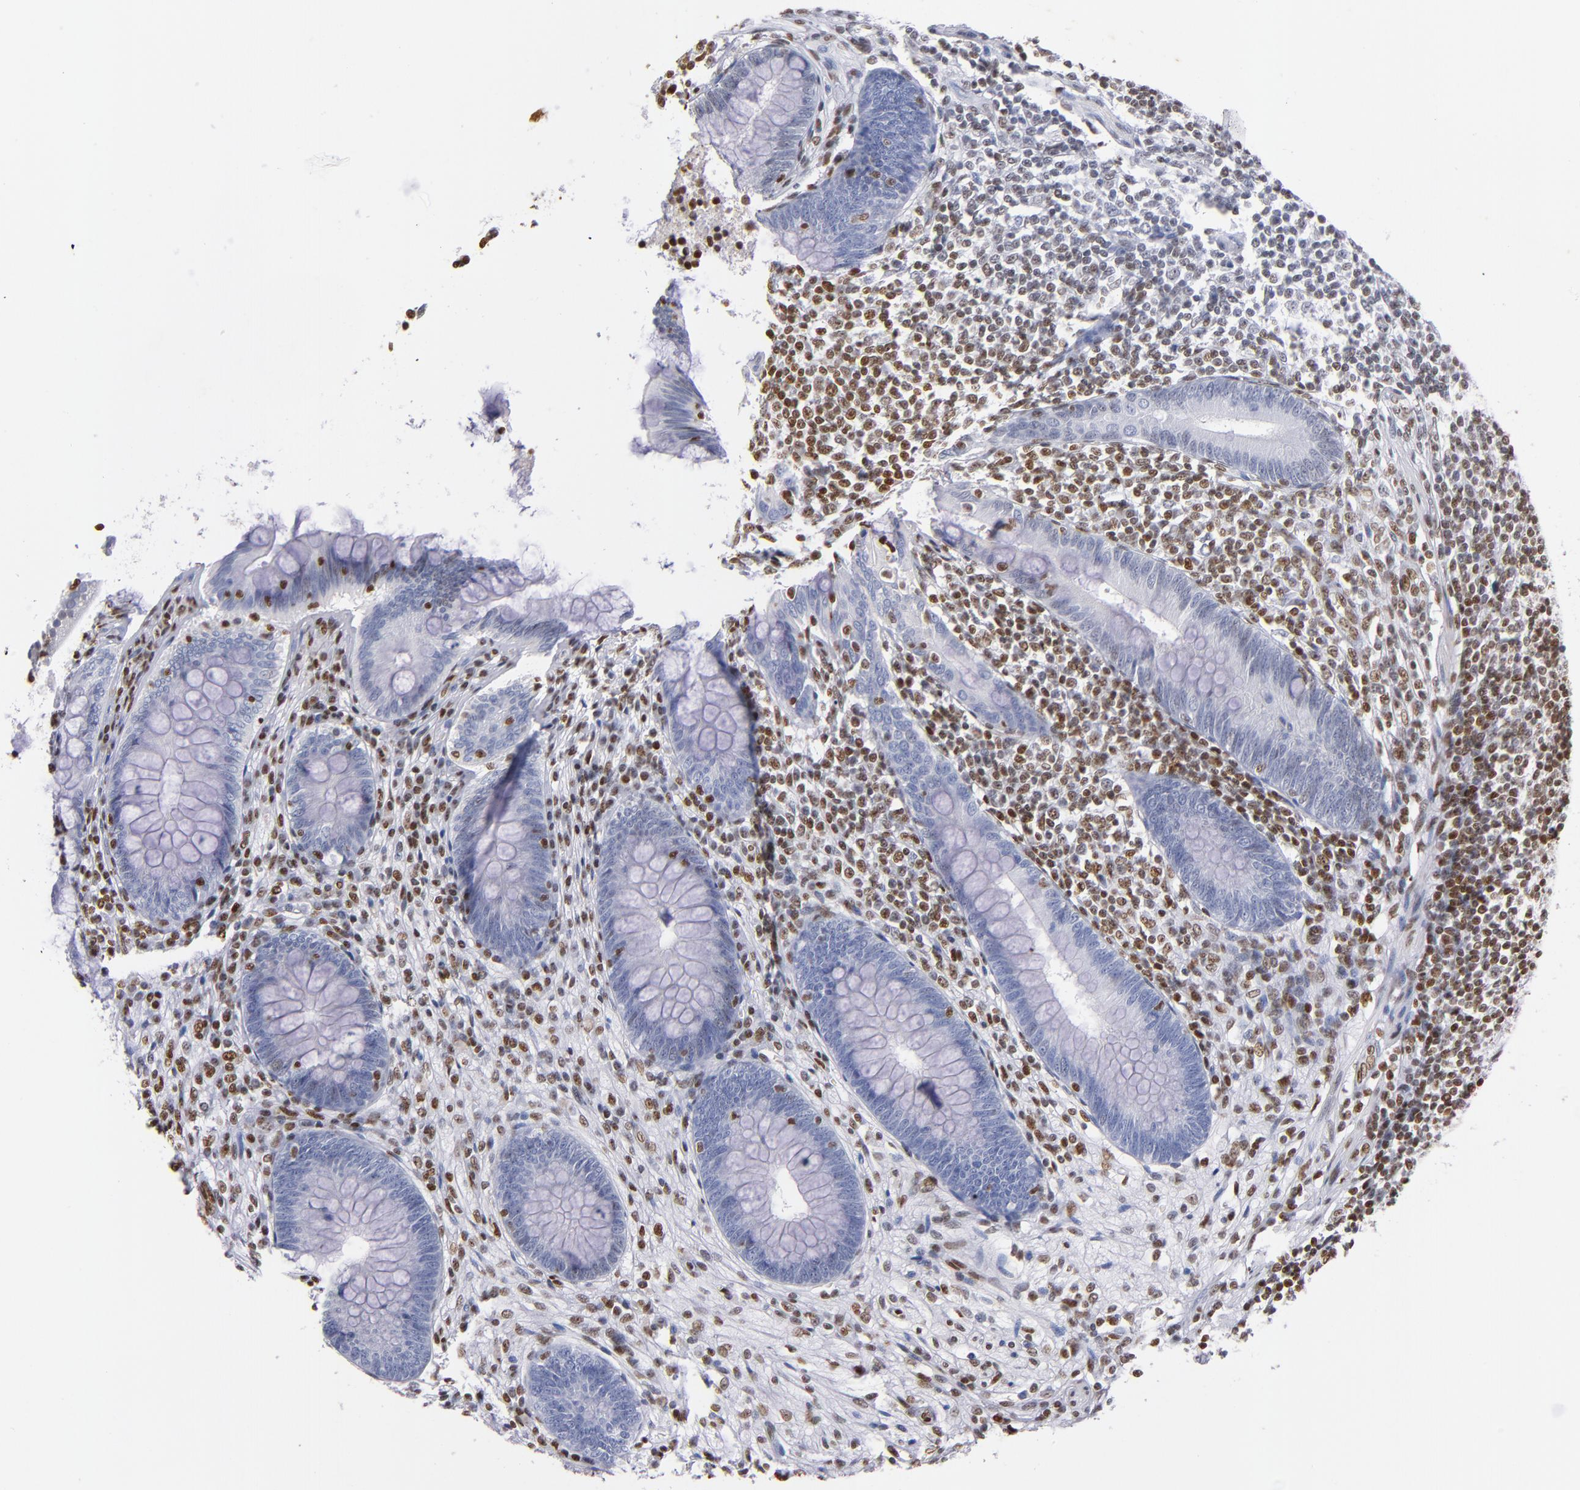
{"staining": {"intensity": "negative", "quantity": "none", "location": "none"}, "tissue": "appendix", "cell_type": "Glandular cells", "image_type": "normal", "snomed": [{"axis": "morphology", "description": "Normal tissue, NOS"}, {"axis": "topography", "description": "Appendix"}], "caption": "Immunohistochemistry (IHC) of unremarkable appendix displays no staining in glandular cells.", "gene": "IFI16", "patient": {"sex": "female", "age": 66}}